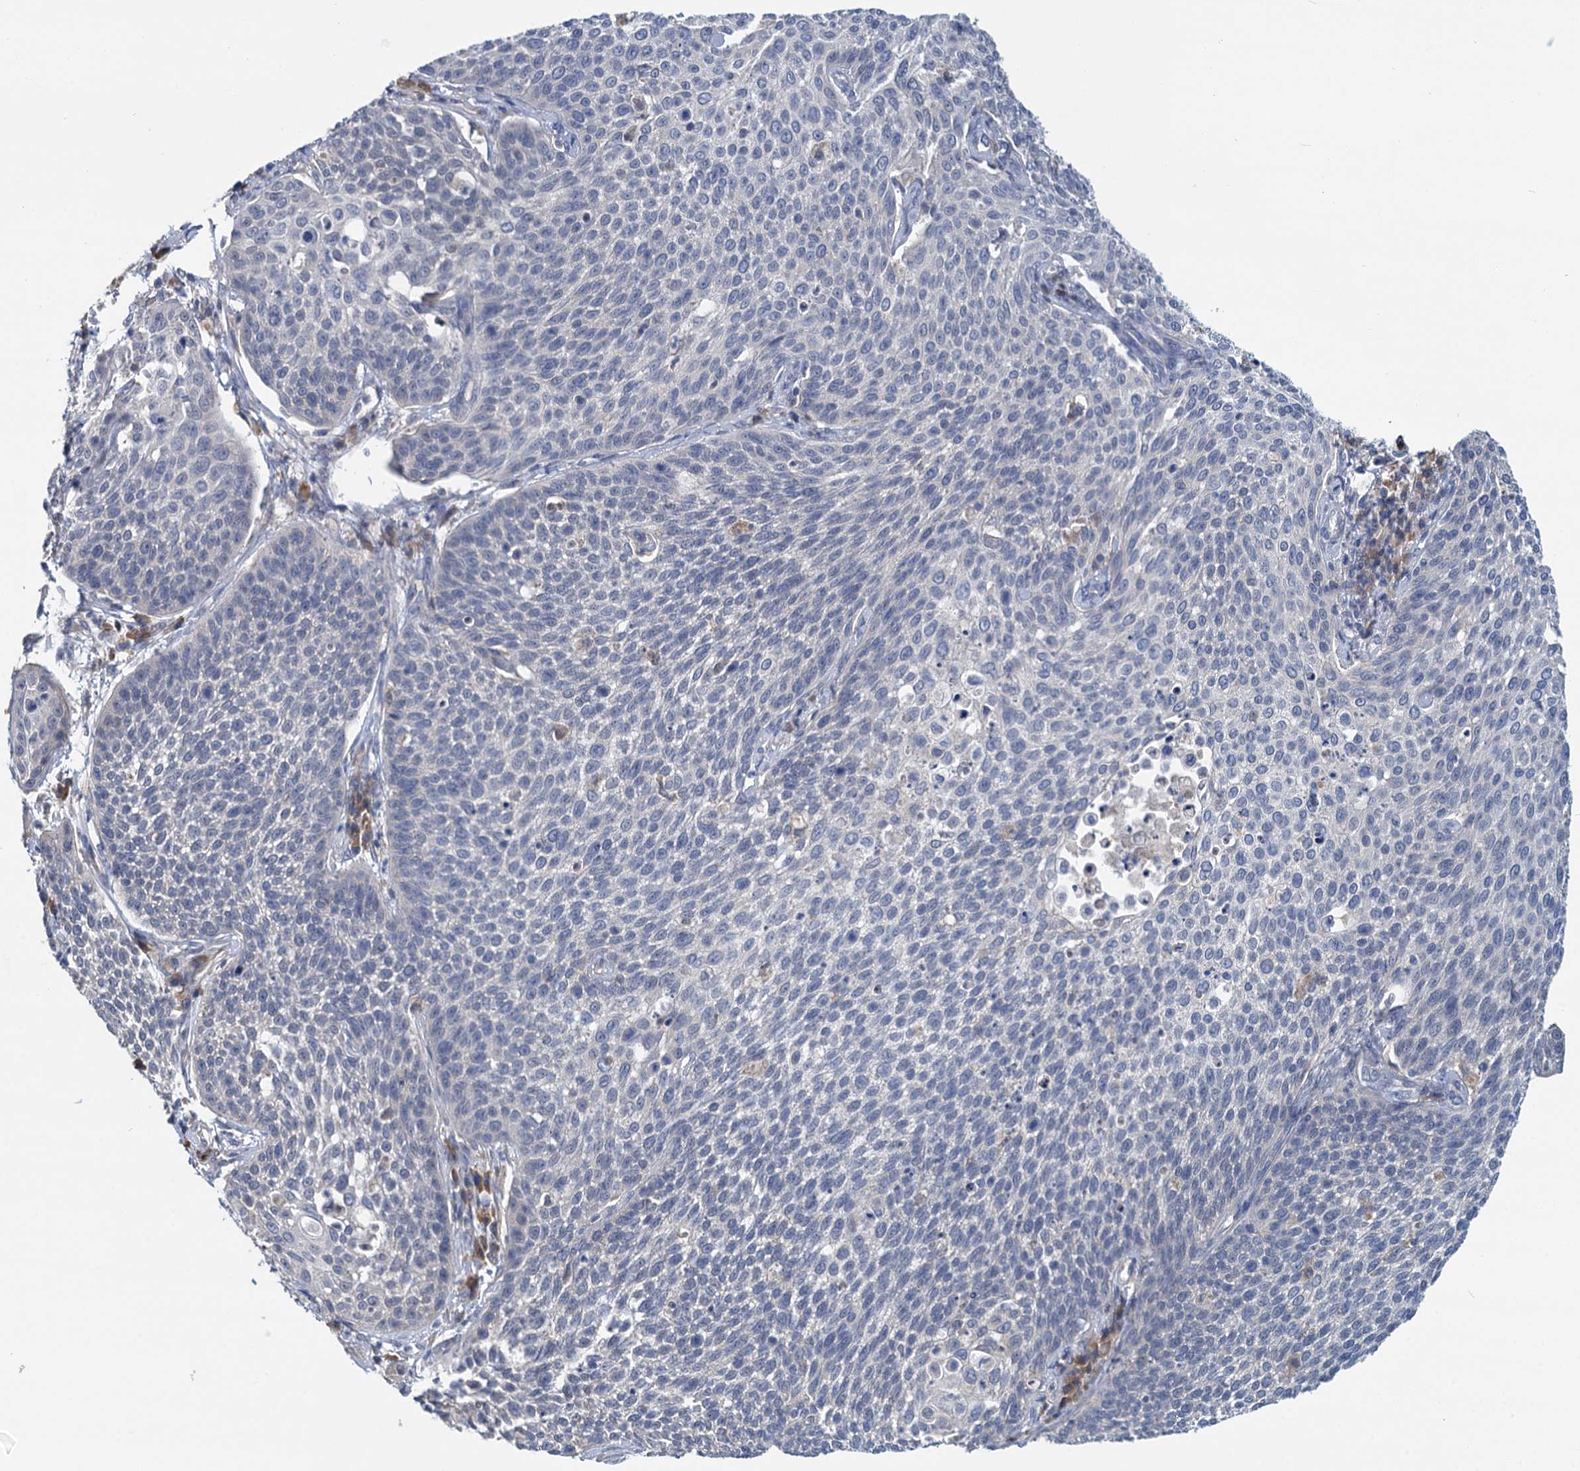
{"staining": {"intensity": "negative", "quantity": "none", "location": "none"}, "tissue": "cervical cancer", "cell_type": "Tumor cells", "image_type": "cancer", "snomed": [{"axis": "morphology", "description": "Squamous cell carcinoma, NOS"}, {"axis": "topography", "description": "Cervix"}], "caption": "Immunohistochemistry micrograph of neoplastic tissue: human squamous cell carcinoma (cervical) stained with DAB (3,3'-diaminobenzidine) displays no significant protein positivity in tumor cells.", "gene": "ANKRD42", "patient": {"sex": "female", "age": 34}}